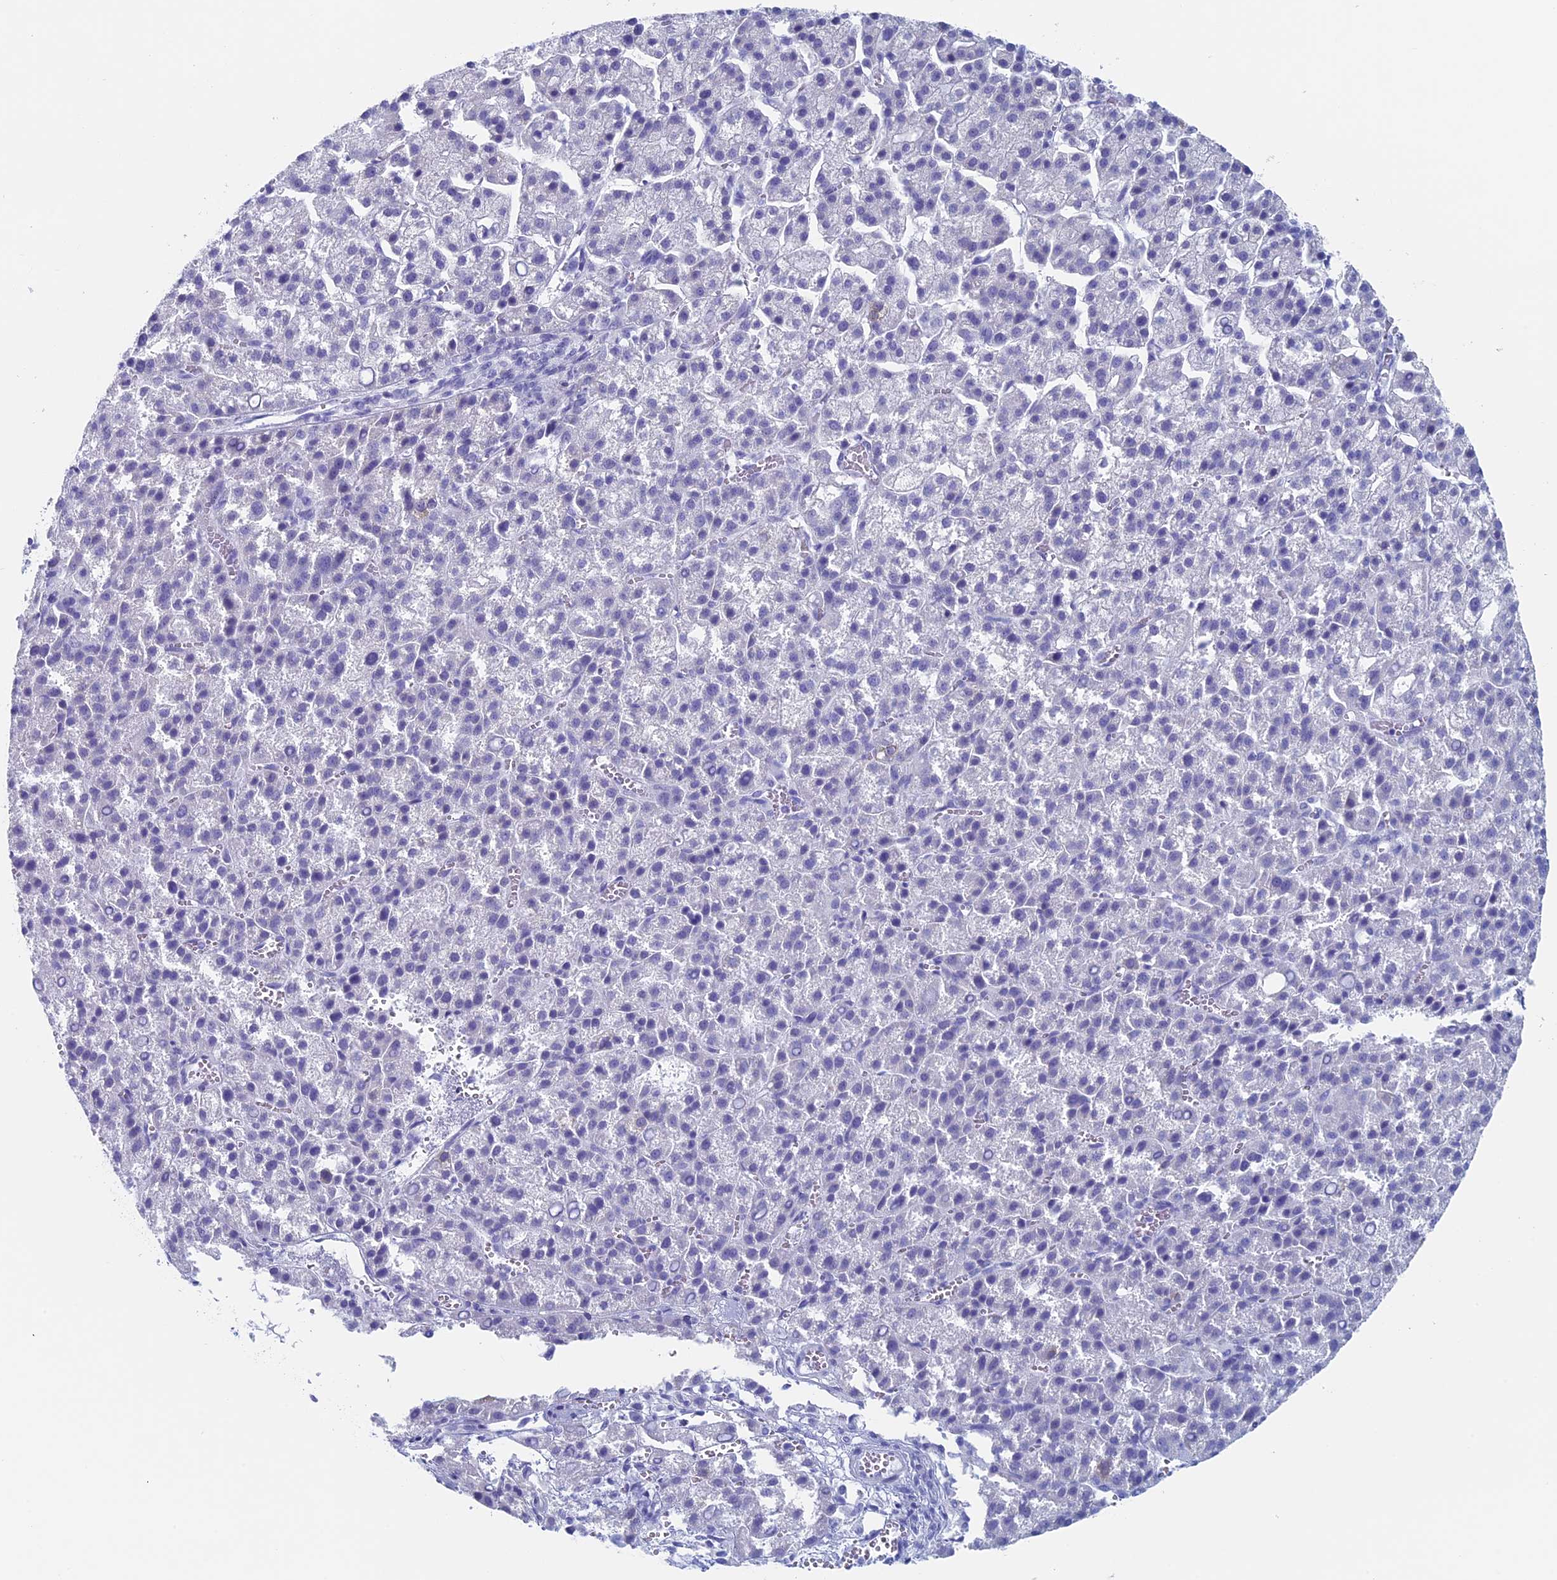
{"staining": {"intensity": "negative", "quantity": "none", "location": "none"}, "tissue": "liver cancer", "cell_type": "Tumor cells", "image_type": "cancer", "snomed": [{"axis": "morphology", "description": "Carcinoma, Hepatocellular, NOS"}, {"axis": "topography", "description": "Liver"}], "caption": "High power microscopy photomicrograph of an IHC histopathology image of hepatocellular carcinoma (liver), revealing no significant positivity in tumor cells. Brightfield microscopy of immunohistochemistry stained with DAB (brown) and hematoxylin (blue), captured at high magnification.", "gene": "MAGEB6", "patient": {"sex": "female", "age": 58}}